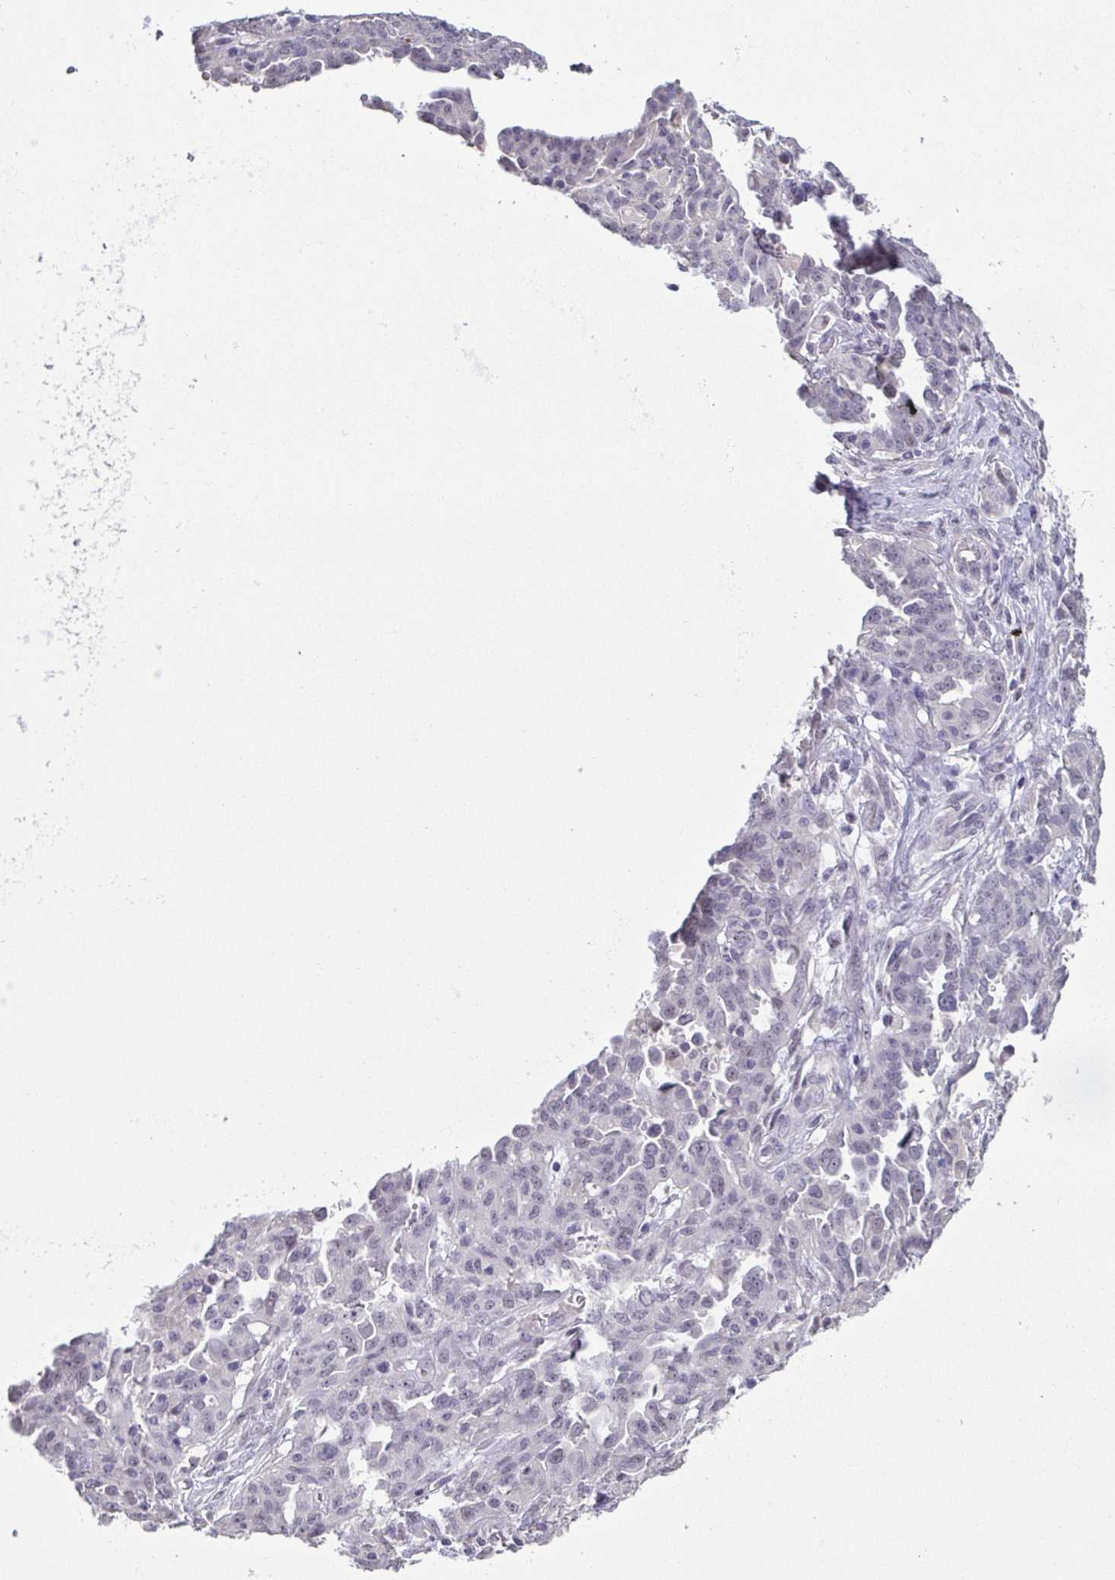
{"staining": {"intensity": "negative", "quantity": "none", "location": "none"}, "tissue": "ovarian cancer", "cell_type": "Tumor cells", "image_type": "cancer", "snomed": [{"axis": "morphology", "description": "Cystadenocarcinoma, serous, NOS"}, {"axis": "topography", "description": "Ovary"}], "caption": "Micrograph shows no protein expression in tumor cells of ovarian cancer tissue.", "gene": "NEFH", "patient": {"sex": "female", "age": 67}}